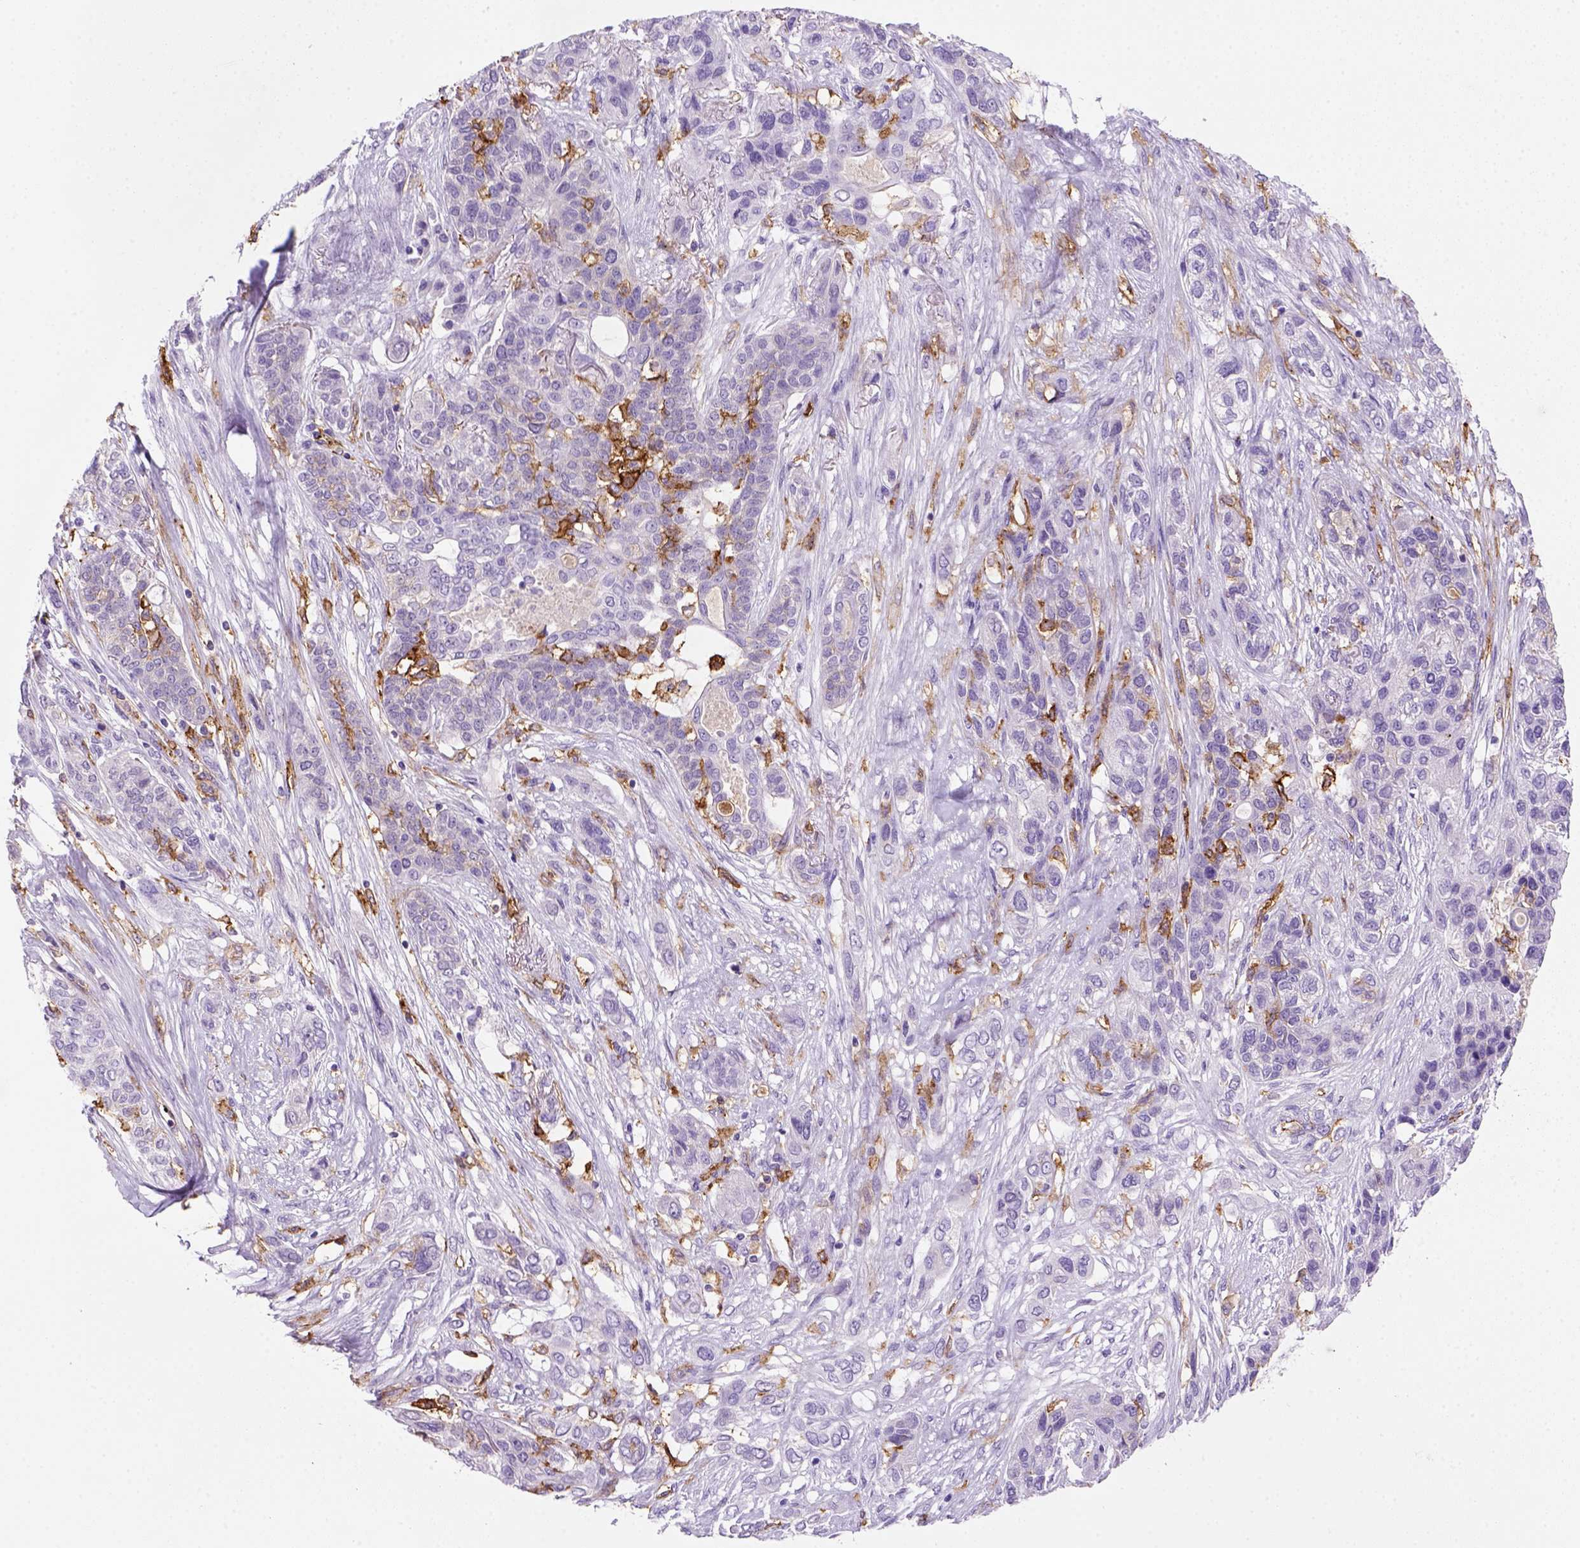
{"staining": {"intensity": "negative", "quantity": "none", "location": "none"}, "tissue": "lung cancer", "cell_type": "Tumor cells", "image_type": "cancer", "snomed": [{"axis": "morphology", "description": "Squamous cell carcinoma, NOS"}, {"axis": "topography", "description": "Lung"}], "caption": "An immunohistochemistry (IHC) image of lung cancer (squamous cell carcinoma) is shown. There is no staining in tumor cells of lung cancer (squamous cell carcinoma).", "gene": "CD14", "patient": {"sex": "female", "age": 70}}